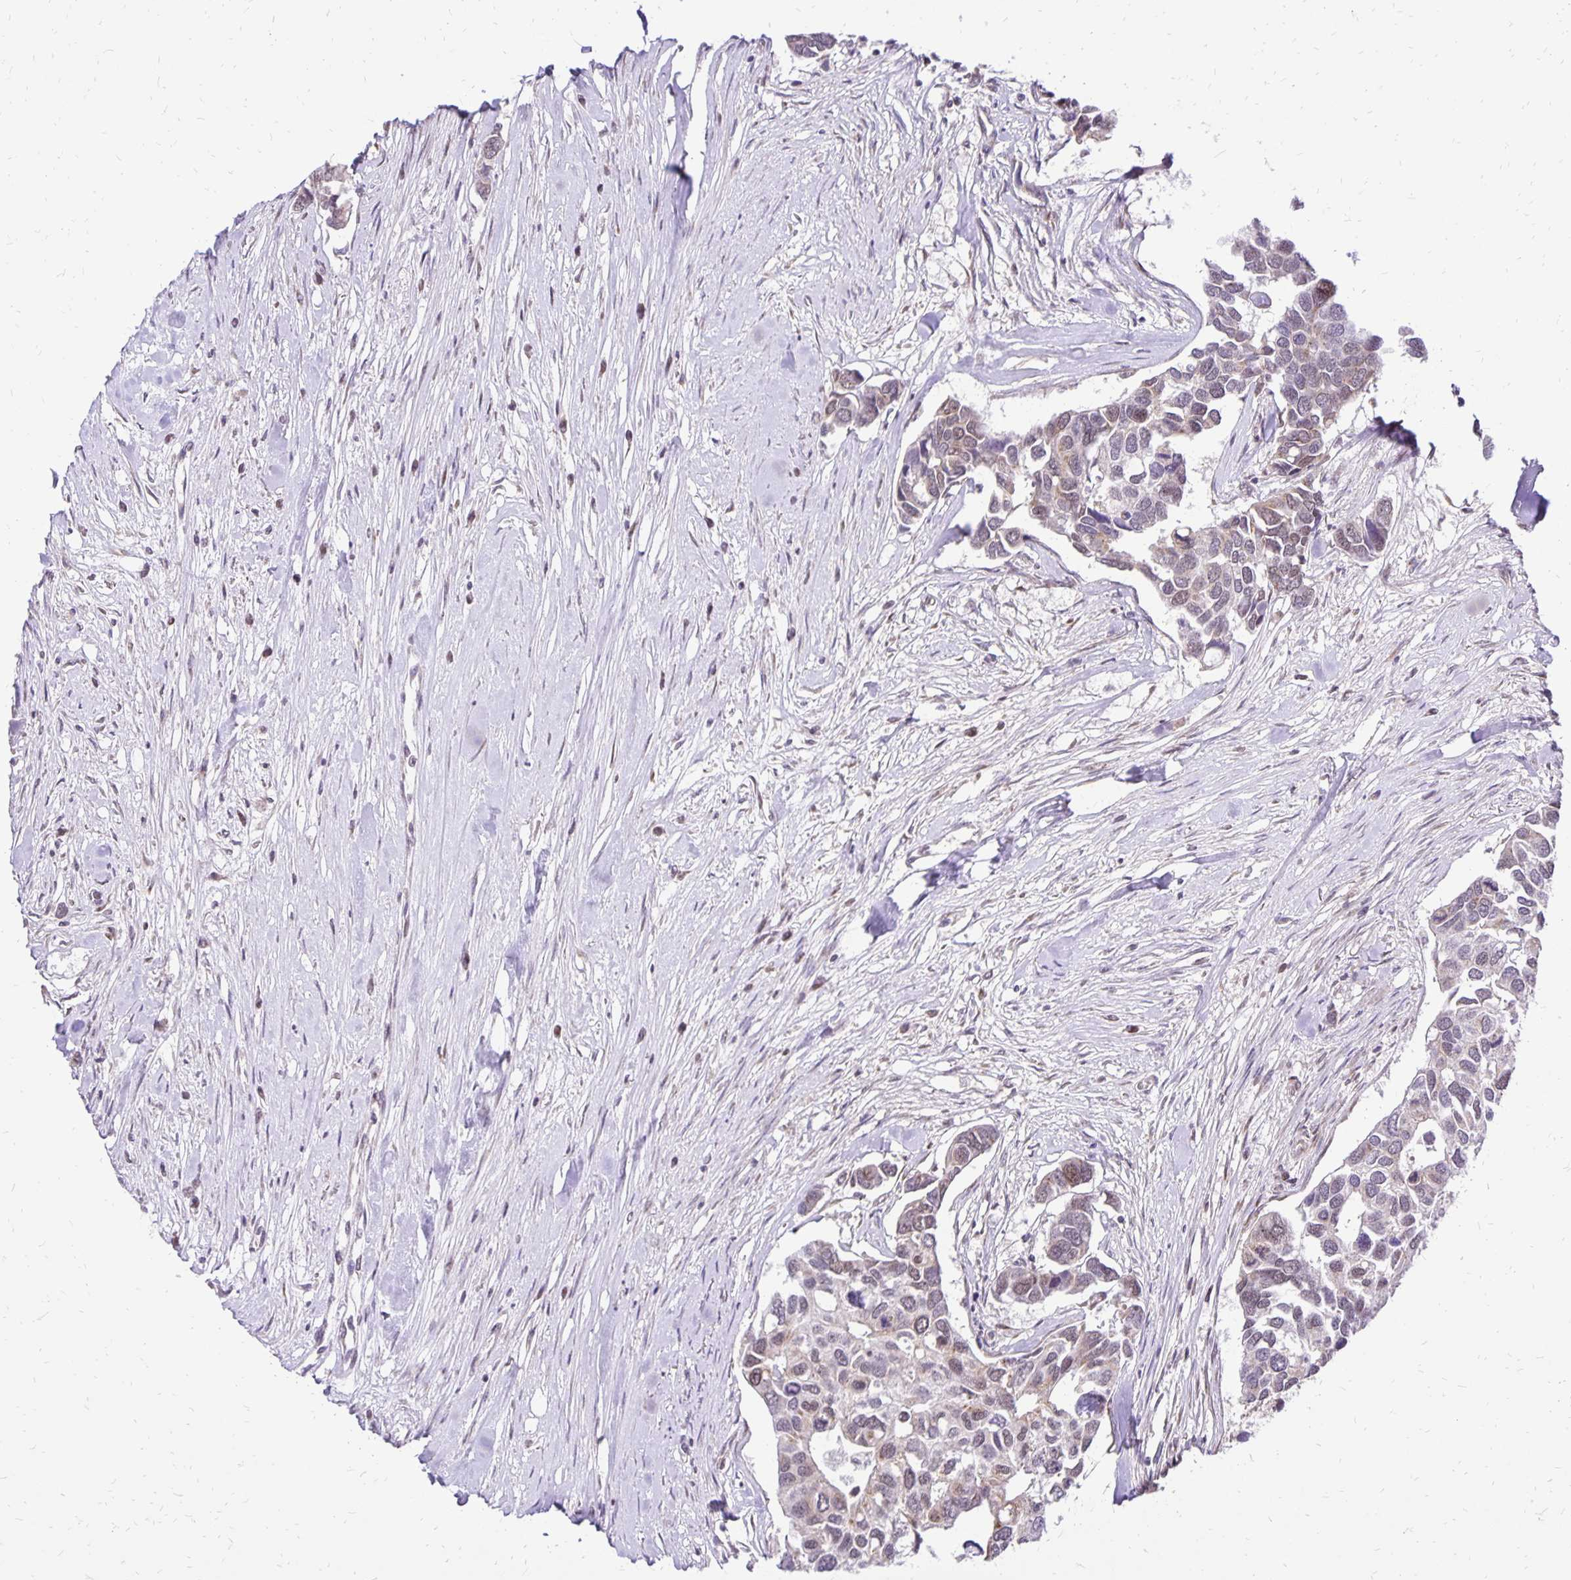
{"staining": {"intensity": "moderate", "quantity": "25%-75%", "location": "cytoplasmic/membranous,nuclear"}, "tissue": "breast cancer", "cell_type": "Tumor cells", "image_type": "cancer", "snomed": [{"axis": "morphology", "description": "Duct carcinoma"}, {"axis": "topography", "description": "Breast"}], "caption": "Protein expression analysis of infiltrating ductal carcinoma (breast) demonstrates moderate cytoplasmic/membranous and nuclear positivity in about 25%-75% of tumor cells. (brown staining indicates protein expression, while blue staining denotes nuclei).", "gene": "GOLGA5", "patient": {"sex": "female", "age": 83}}